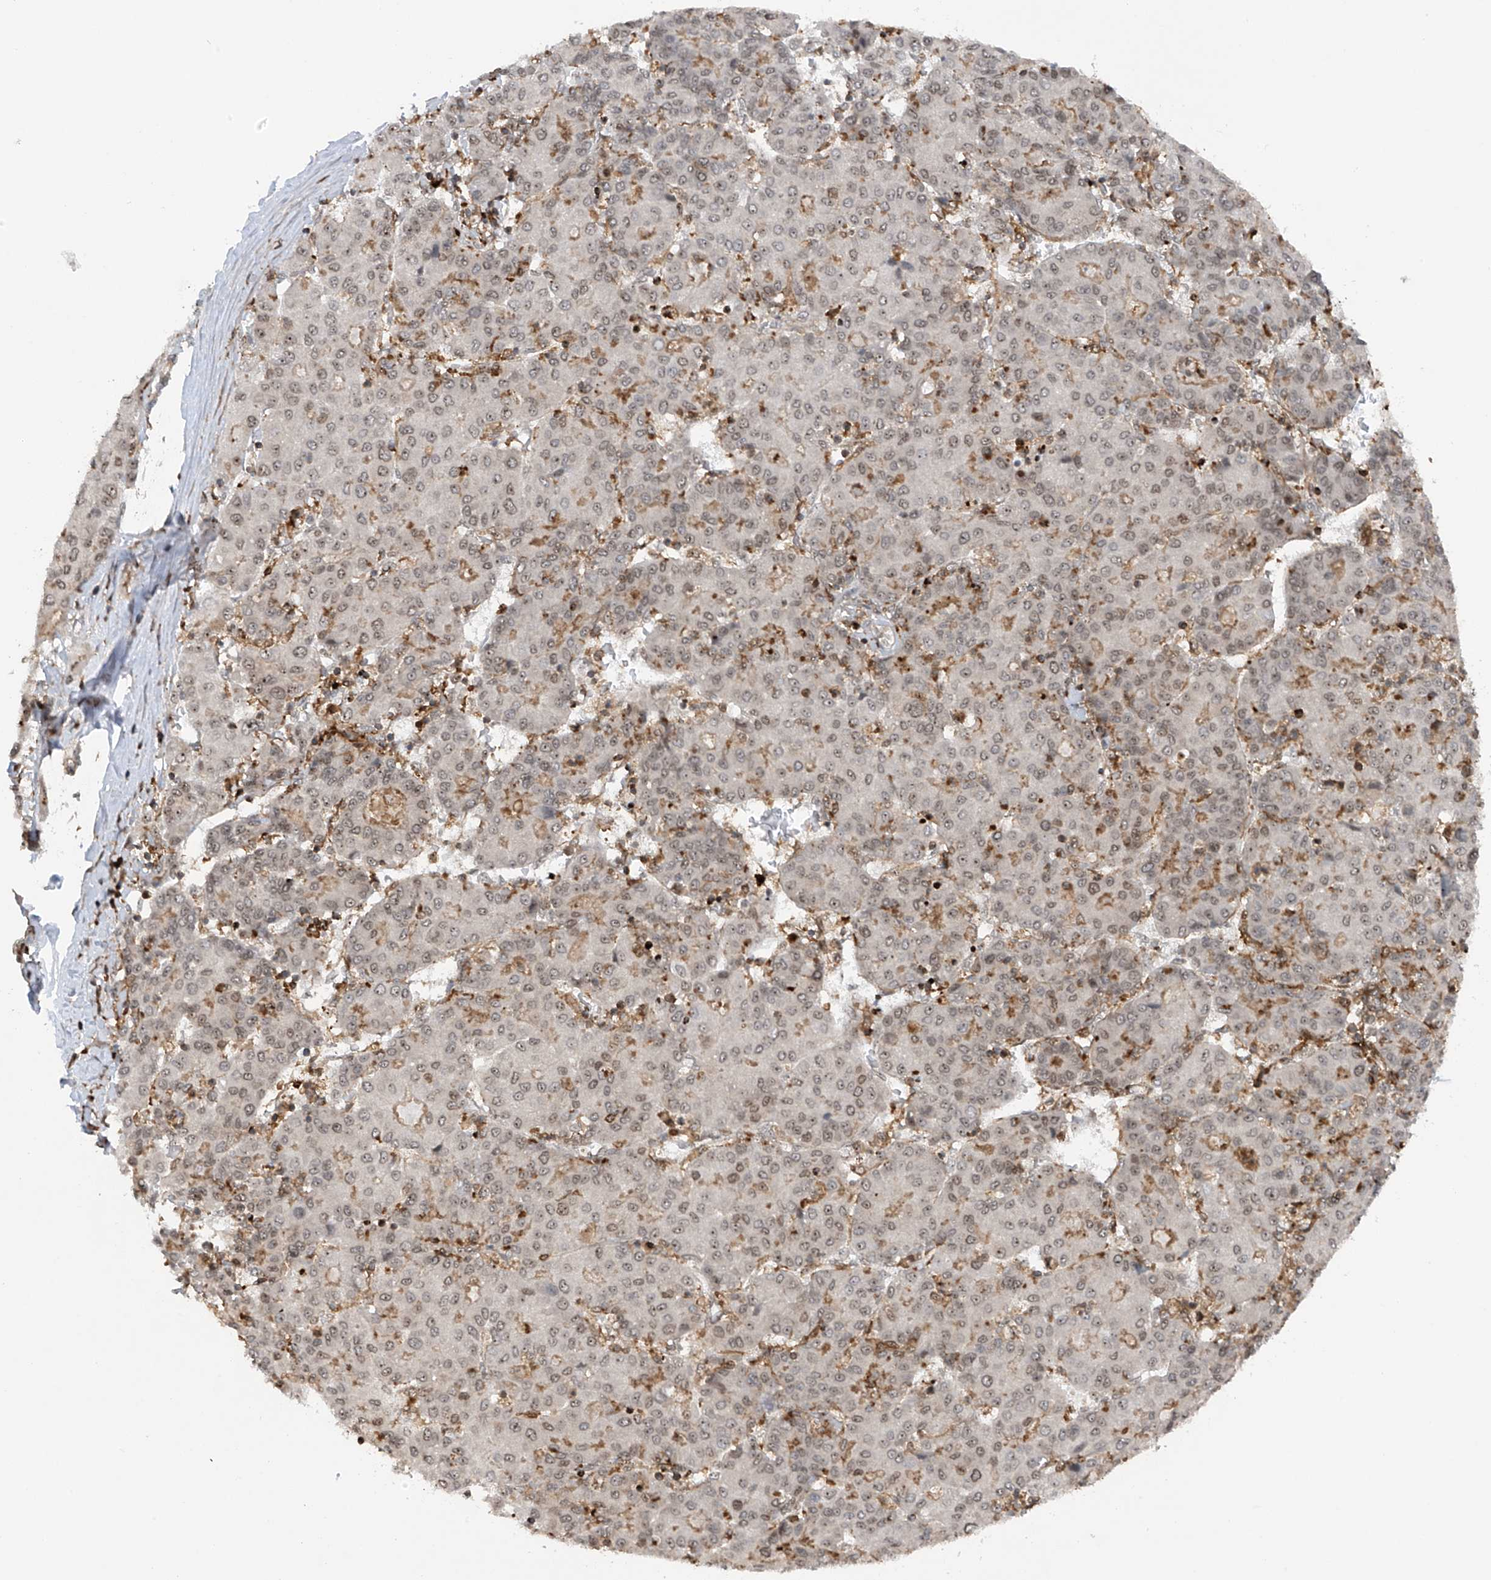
{"staining": {"intensity": "weak", "quantity": "<25%", "location": "nuclear"}, "tissue": "liver cancer", "cell_type": "Tumor cells", "image_type": "cancer", "snomed": [{"axis": "morphology", "description": "Carcinoma, Hepatocellular, NOS"}, {"axis": "topography", "description": "Liver"}], "caption": "DAB immunohistochemical staining of human liver cancer (hepatocellular carcinoma) demonstrates no significant staining in tumor cells. (Brightfield microscopy of DAB immunohistochemistry (IHC) at high magnification).", "gene": "REPIN1", "patient": {"sex": "male", "age": 65}}